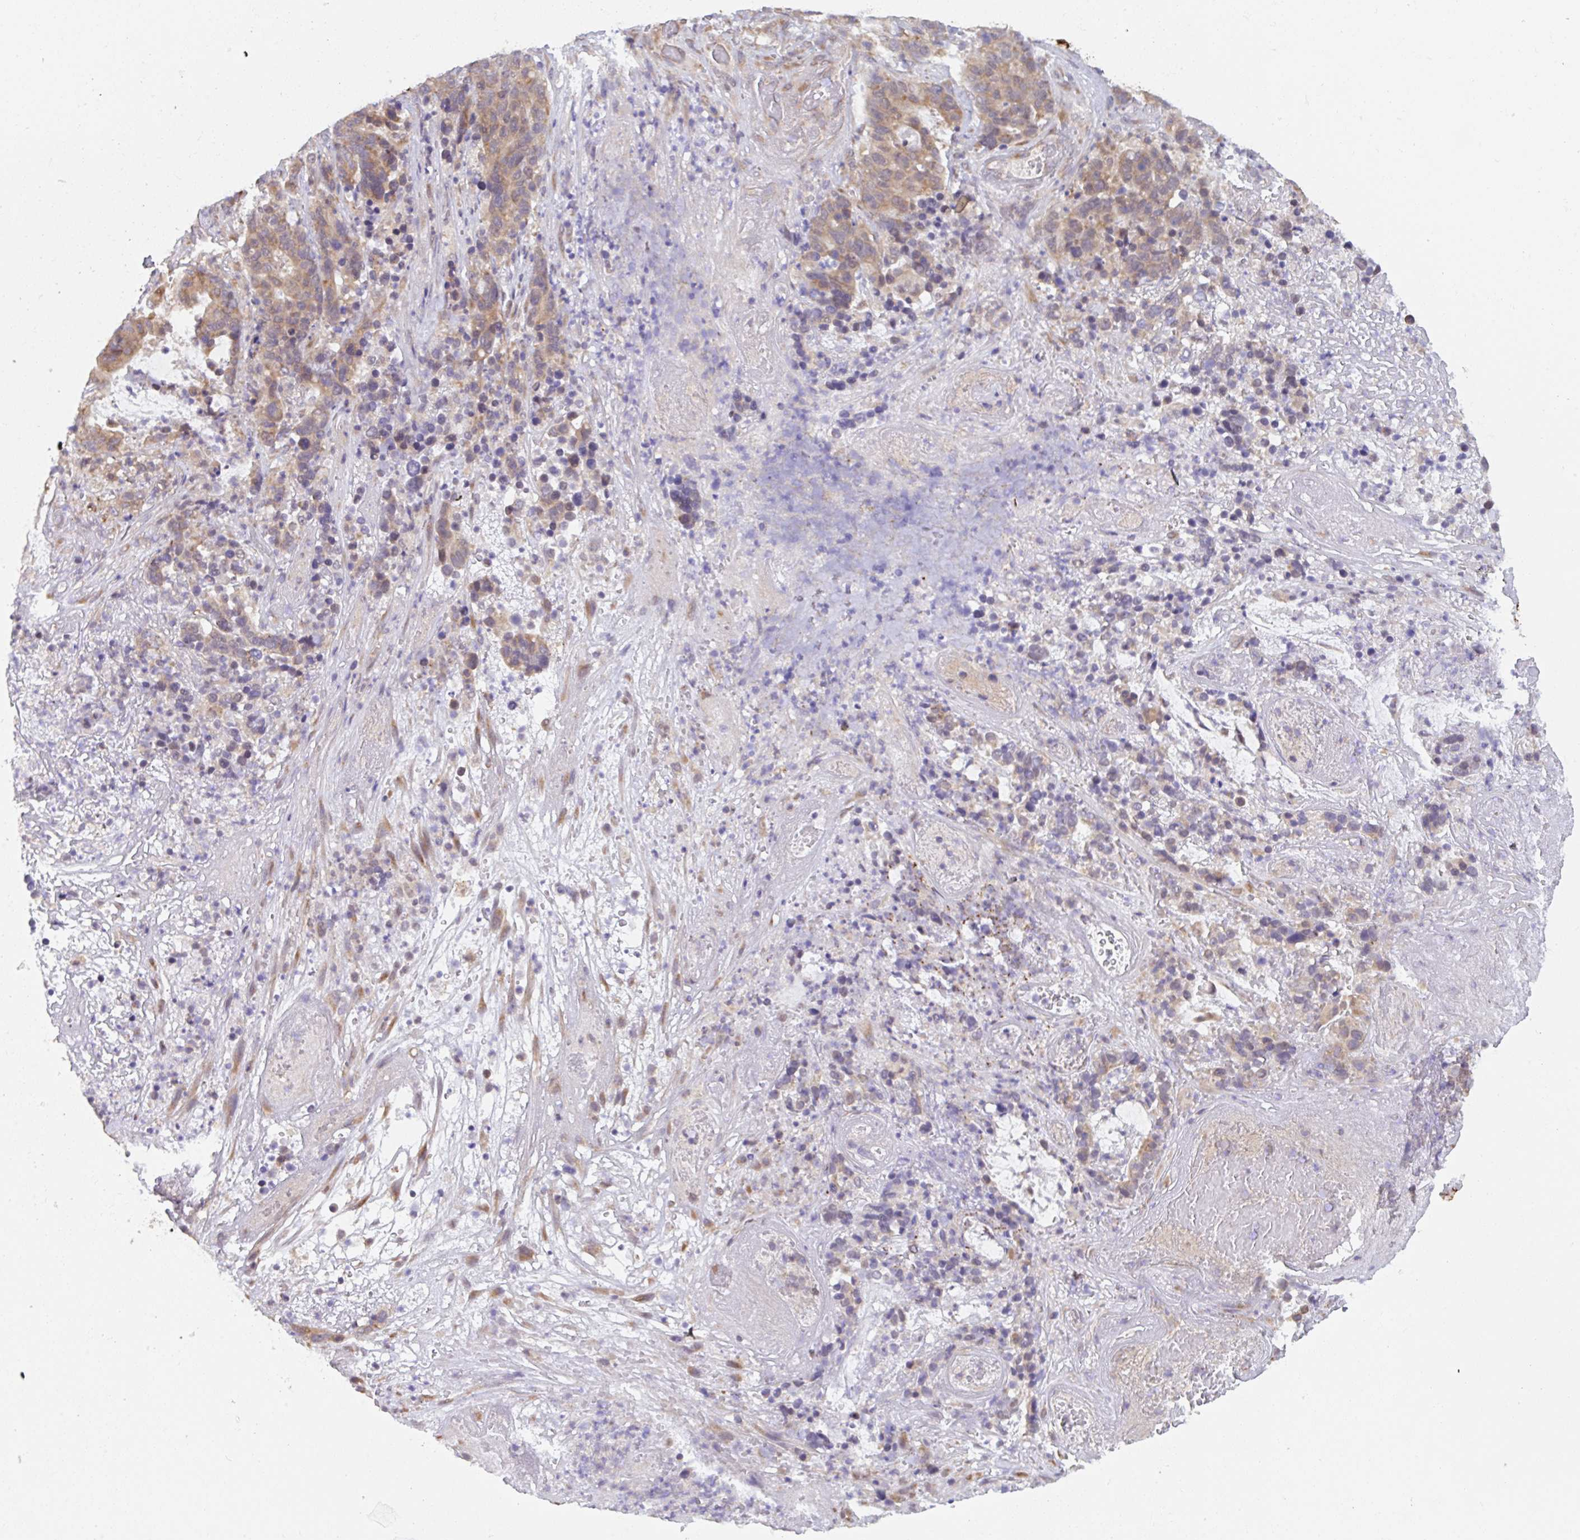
{"staining": {"intensity": "weak", "quantity": "25%-75%", "location": "cytoplasmic/membranous"}, "tissue": "stomach cancer", "cell_type": "Tumor cells", "image_type": "cancer", "snomed": [{"axis": "morphology", "description": "Normal tissue, NOS"}, {"axis": "morphology", "description": "Adenocarcinoma, NOS"}, {"axis": "topography", "description": "Stomach"}], "caption": "Immunohistochemical staining of human stomach adenocarcinoma reveals low levels of weak cytoplasmic/membranous expression in approximately 25%-75% of tumor cells. The protein of interest is shown in brown color, while the nuclei are stained blue.", "gene": "TBPL2", "patient": {"sex": "female", "age": 64}}